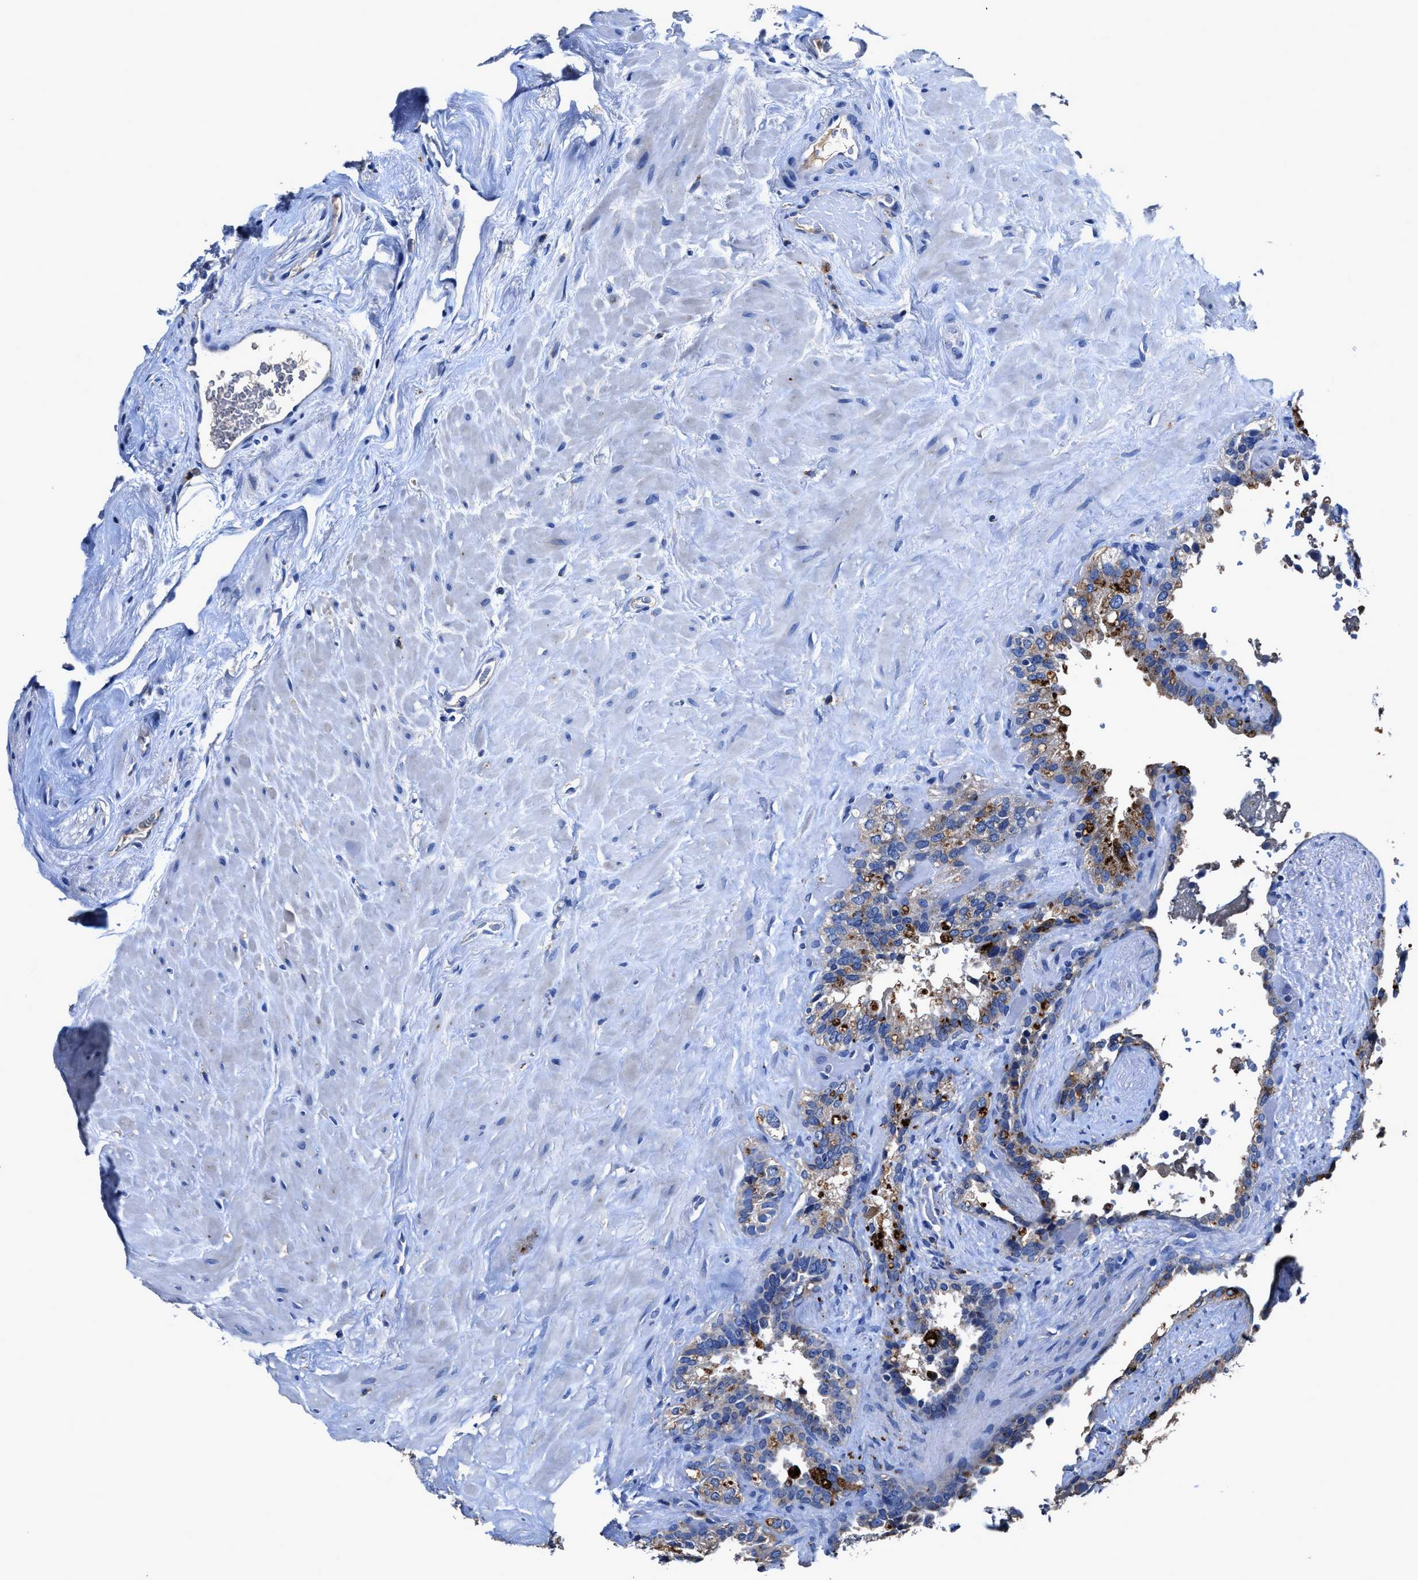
{"staining": {"intensity": "moderate", "quantity": "<25%", "location": "cytoplasmic/membranous"}, "tissue": "seminal vesicle", "cell_type": "Glandular cells", "image_type": "normal", "snomed": [{"axis": "morphology", "description": "Normal tissue, NOS"}, {"axis": "topography", "description": "Seminal veicle"}], "caption": "Glandular cells reveal low levels of moderate cytoplasmic/membranous expression in approximately <25% of cells in benign human seminal vesicle.", "gene": "UBR4", "patient": {"sex": "male", "age": 68}}